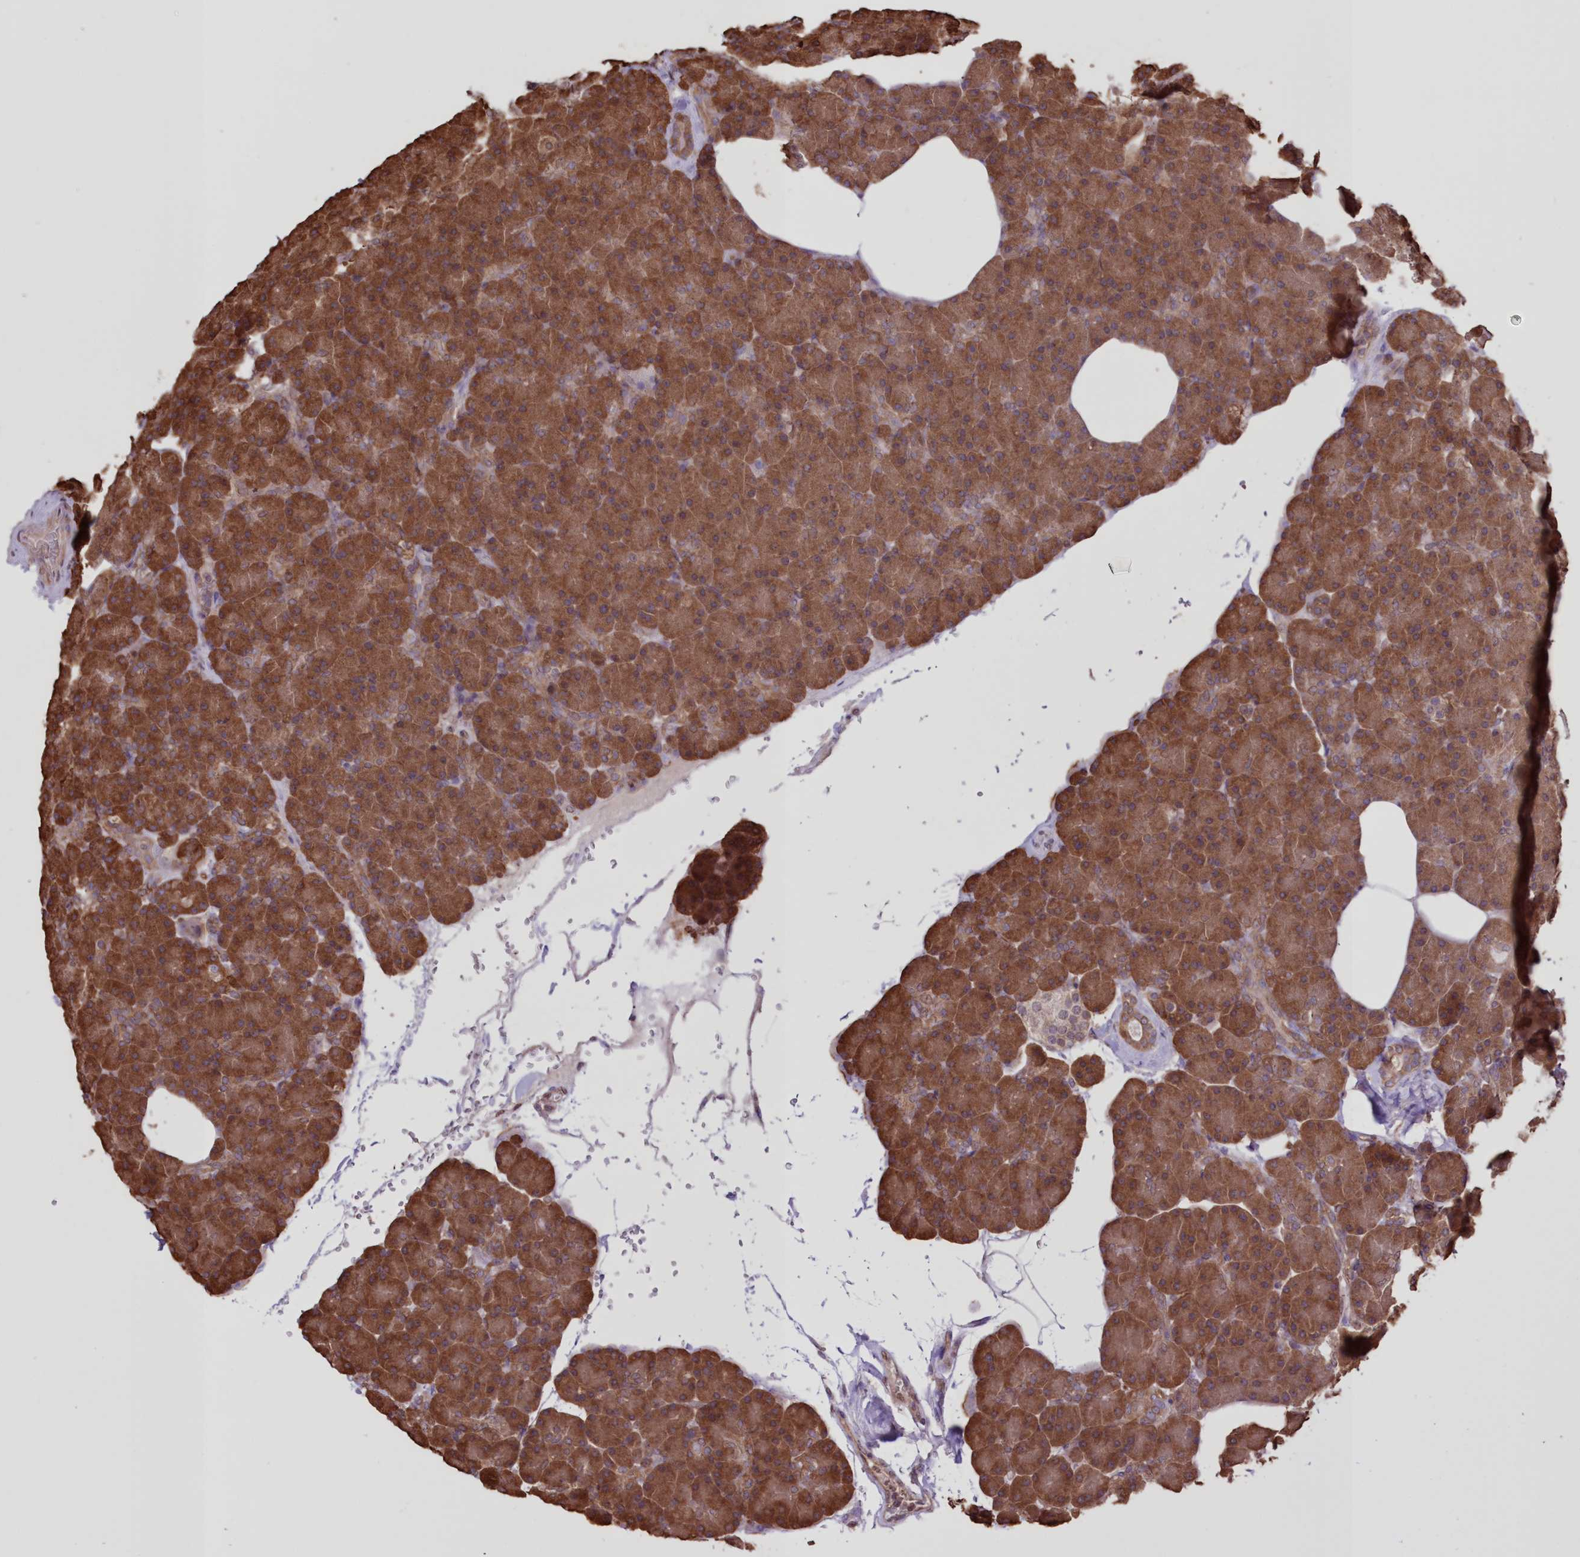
{"staining": {"intensity": "strong", "quantity": ">75%", "location": "cytoplasmic/membranous"}, "tissue": "pancreas", "cell_type": "Exocrine glandular cells", "image_type": "normal", "snomed": [{"axis": "morphology", "description": "Normal tissue, NOS"}, {"axis": "topography", "description": "Pancreas"}], "caption": "Immunohistochemical staining of normal human pancreas demonstrates >75% levels of strong cytoplasmic/membranous protein expression in about >75% of exocrine glandular cells.", "gene": "FCHO2", "patient": {"sex": "female", "age": 43}}